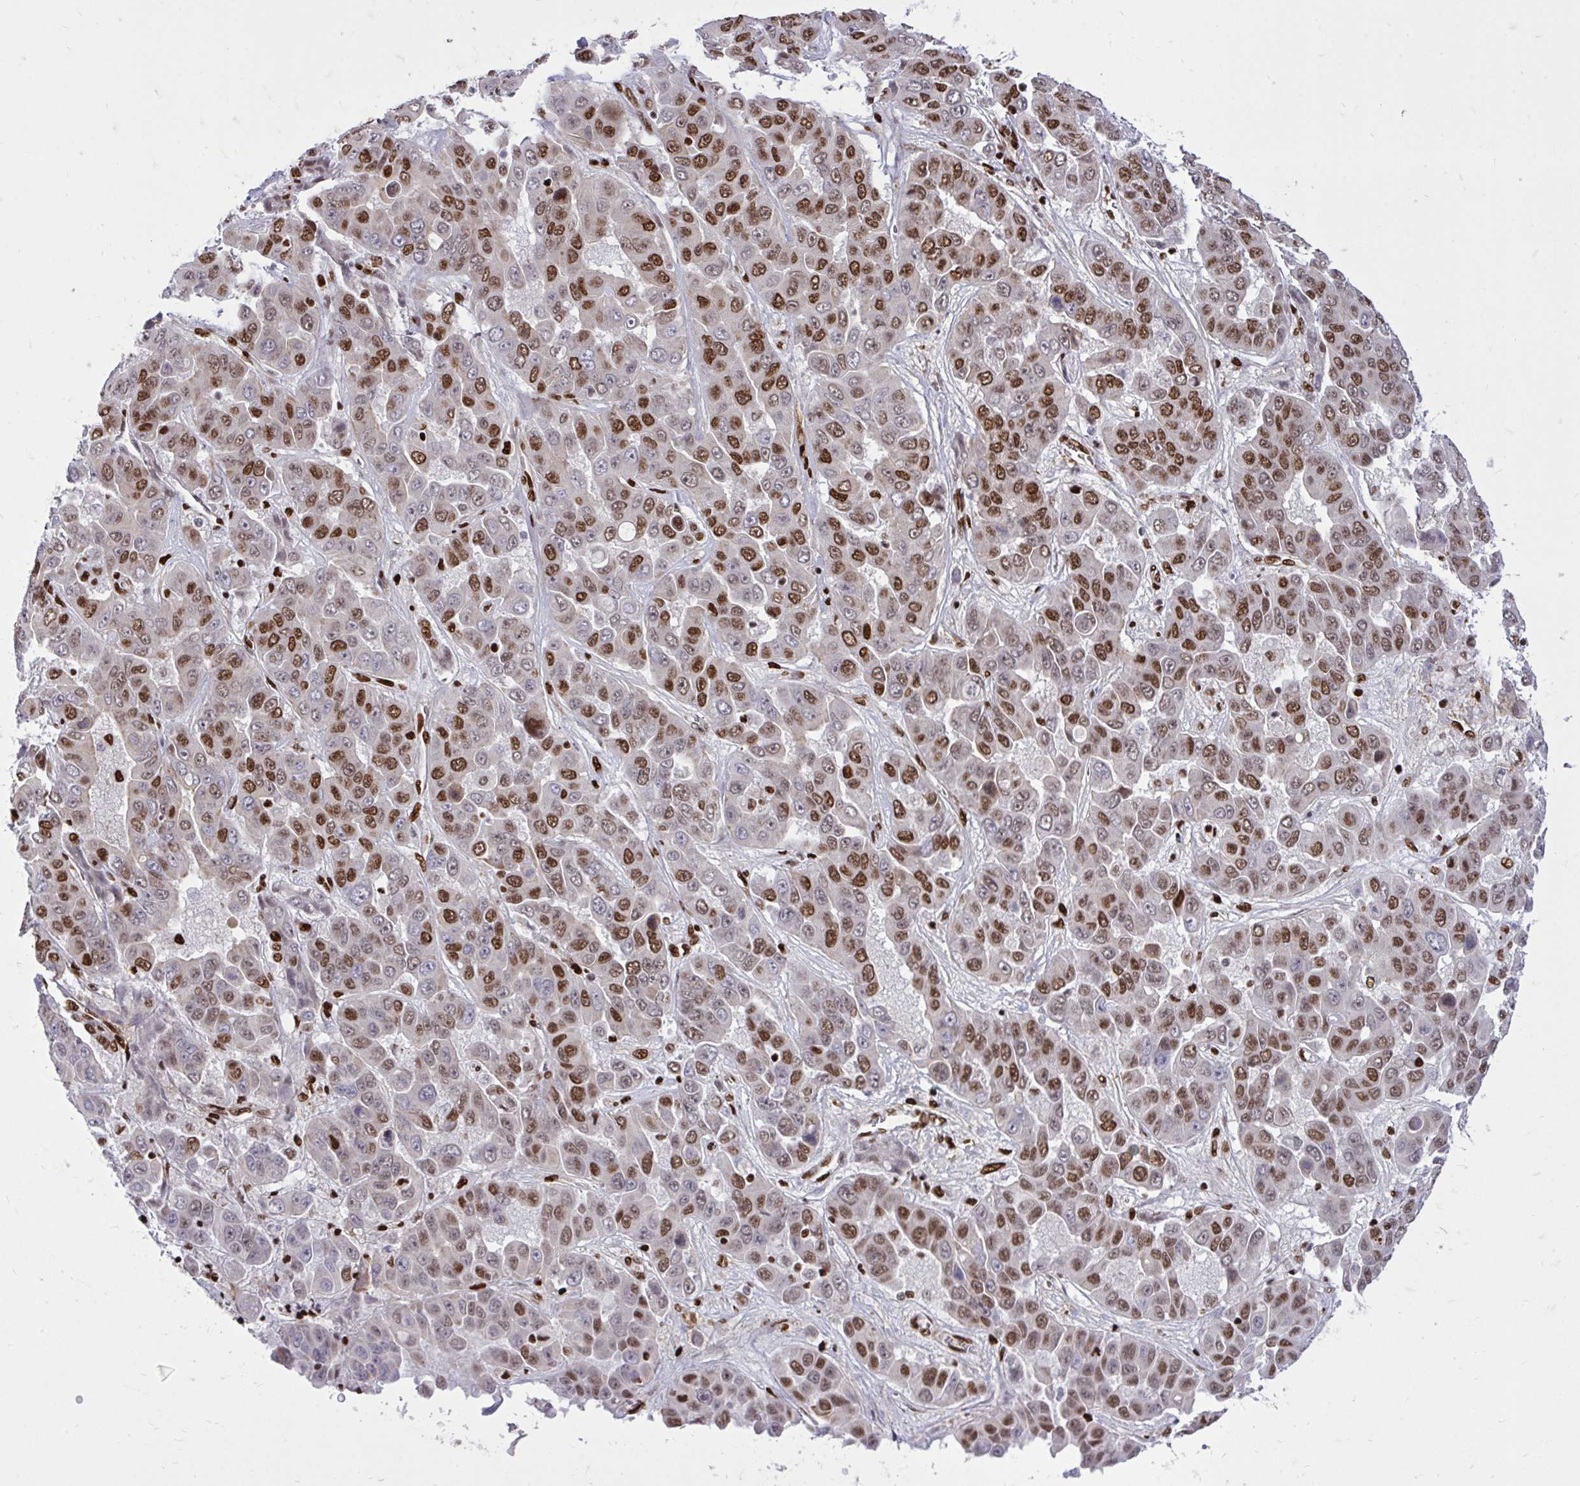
{"staining": {"intensity": "moderate", "quantity": ">75%", "location": "nuclear"}, "tissue": "liver cancer", "cell_type": "Tumor cells", "image_type": "cancer", "snomed": [{"axis": "morphology", "description": "Cholangiocarcinoma"}, {"axis": "topography", "description": "Liver"}], "caption": "This image shows liver cancer stained with immunohistochemistry (IHC) to label a protein in brown. The nuclear of tumor cells show moderate positivity for the protein. Nuclei are counter-stained blue.", "gene": "TBL1Y", "patient": {"sex": "female", "age": 52}}